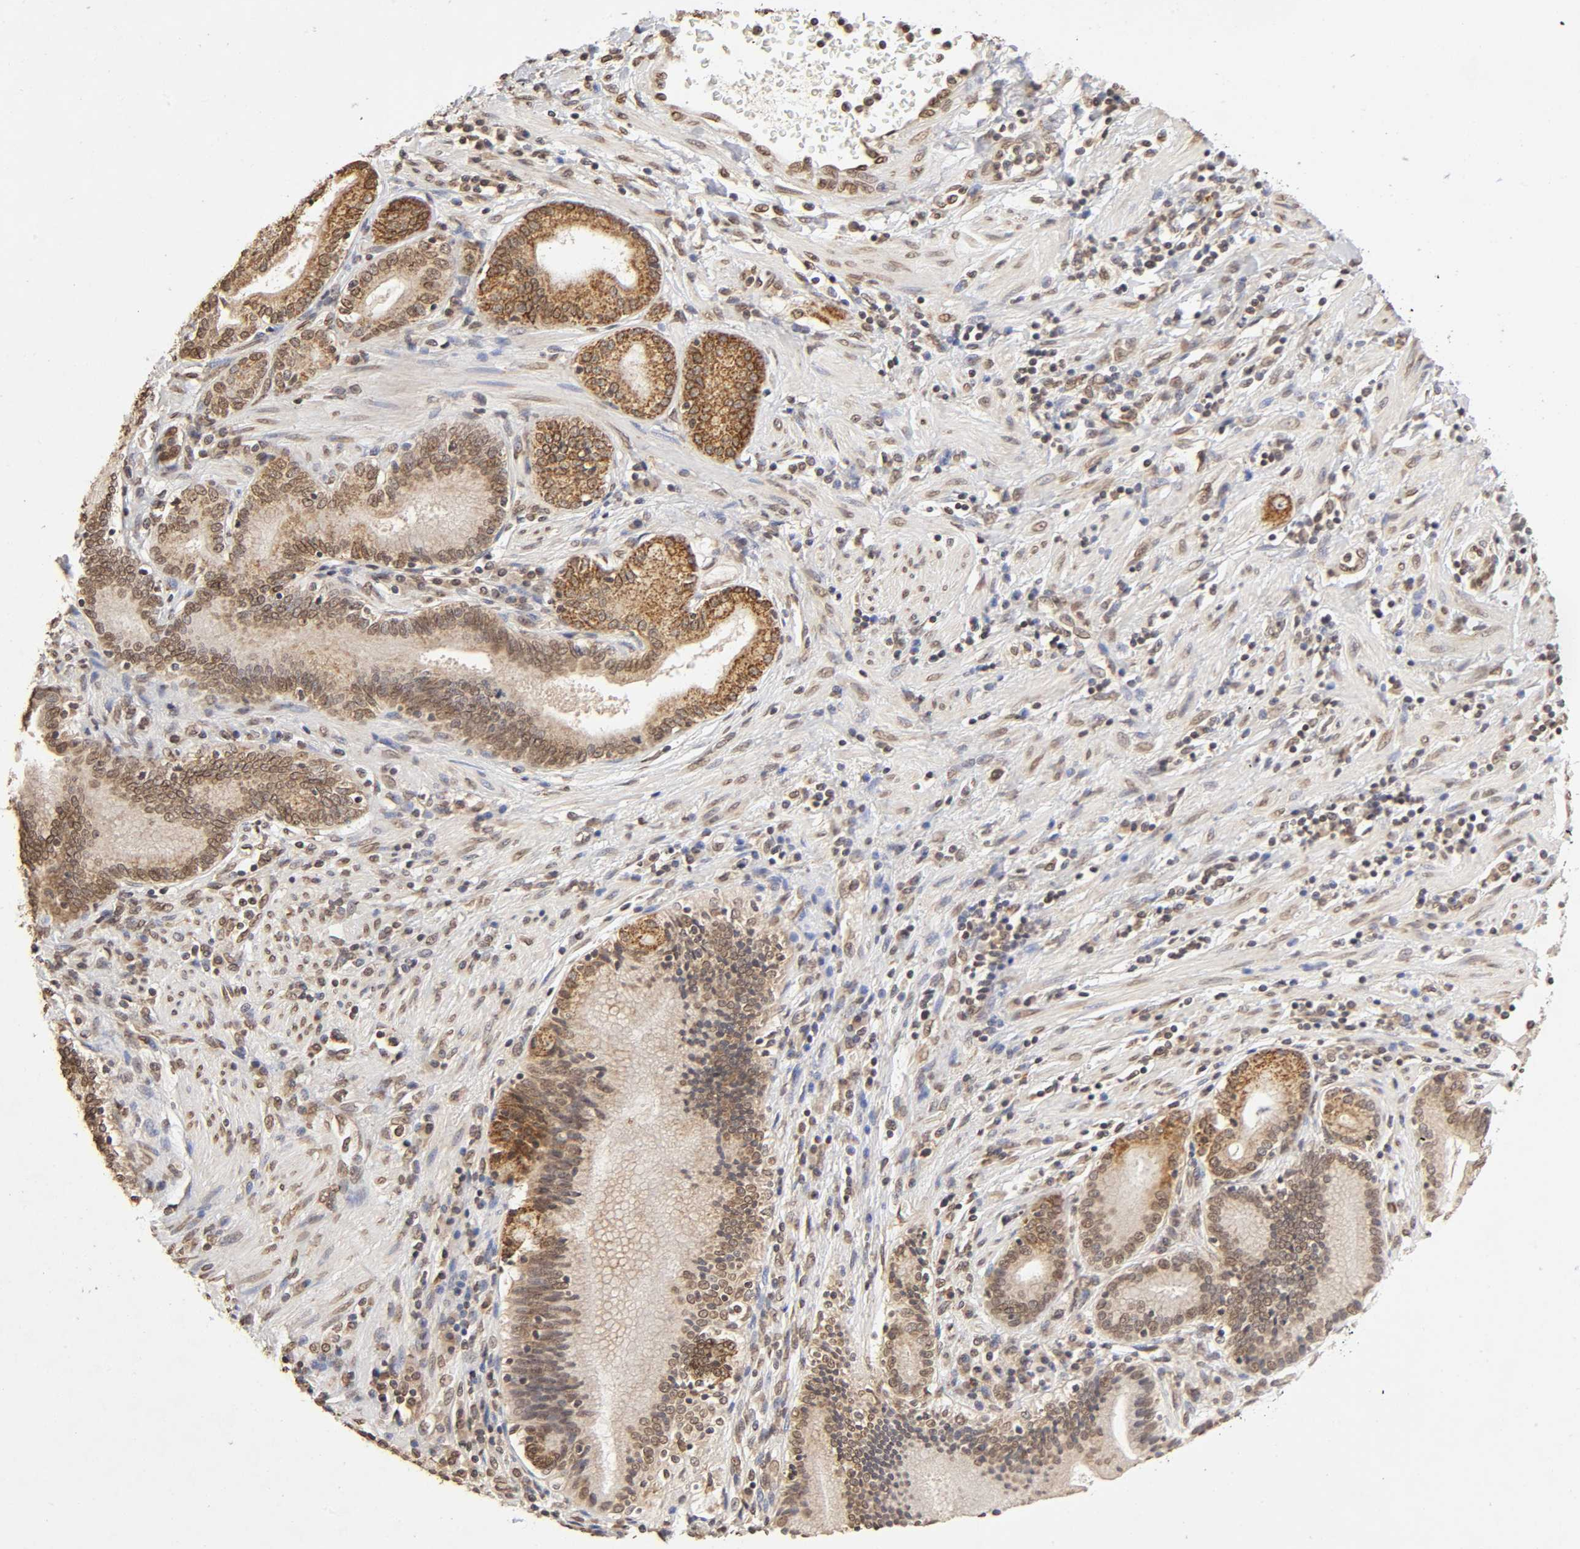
{"staining": {"intensity": "moderate", "quantity": ">75%", "location": "cytoplasmic/membranous"}, "tissue": "pancreatic cancer", "cell_type": "Tumor cells", "image_type": "cancer", "snomed": [{"axis": "morphology", "description": "Adenocarcinoma, NOS"}, {"axis": "topography", "description": "Pancreas"}], "caption": "The immunohistochemical stain highlights moderate cytoplasmic/membranous staining in tumor cells of pancreatic adenocarcinoma tissue.", "gene": "MLLT6", "patient": {"sex": "female", "age": 48}}